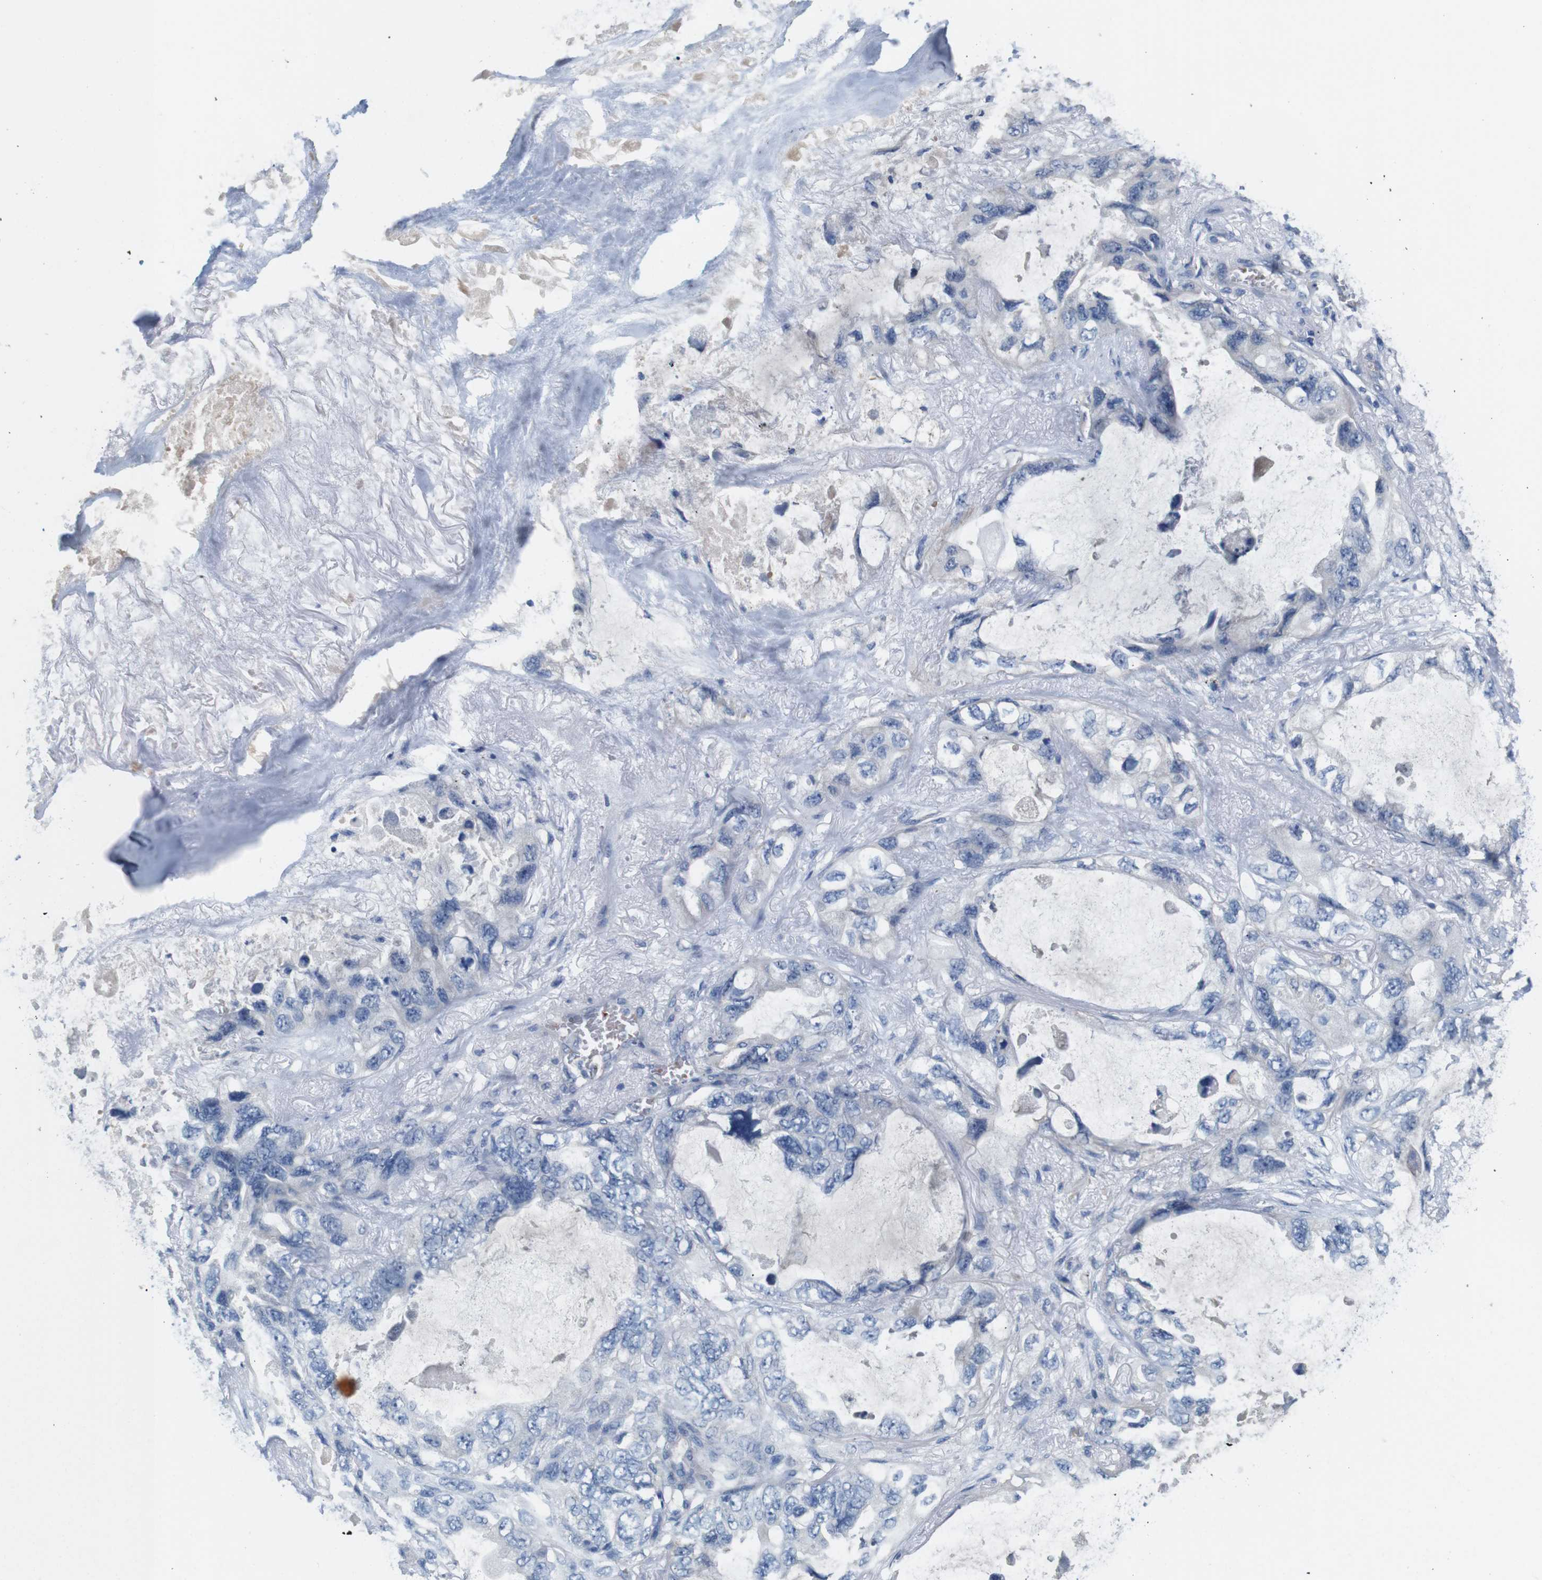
{"staining": {"intensity": "negative", "quantity": "none", "location": "none"}, "tissue": "lung cancer", "cell_type": "Tumor cells", "image_type": "cancer", "snomed": [{"axis": "morphology", "description": "Squamous cell carcinoma, NOS"}, {"axis": "topography", "description": "Lung"}], "caption": "Tumor cells are negative for brown protein staining in lung cancer (squamous cell carcinoma).", "gene": "IGSF8", "patient": {"sex": "female", "age": 73}}